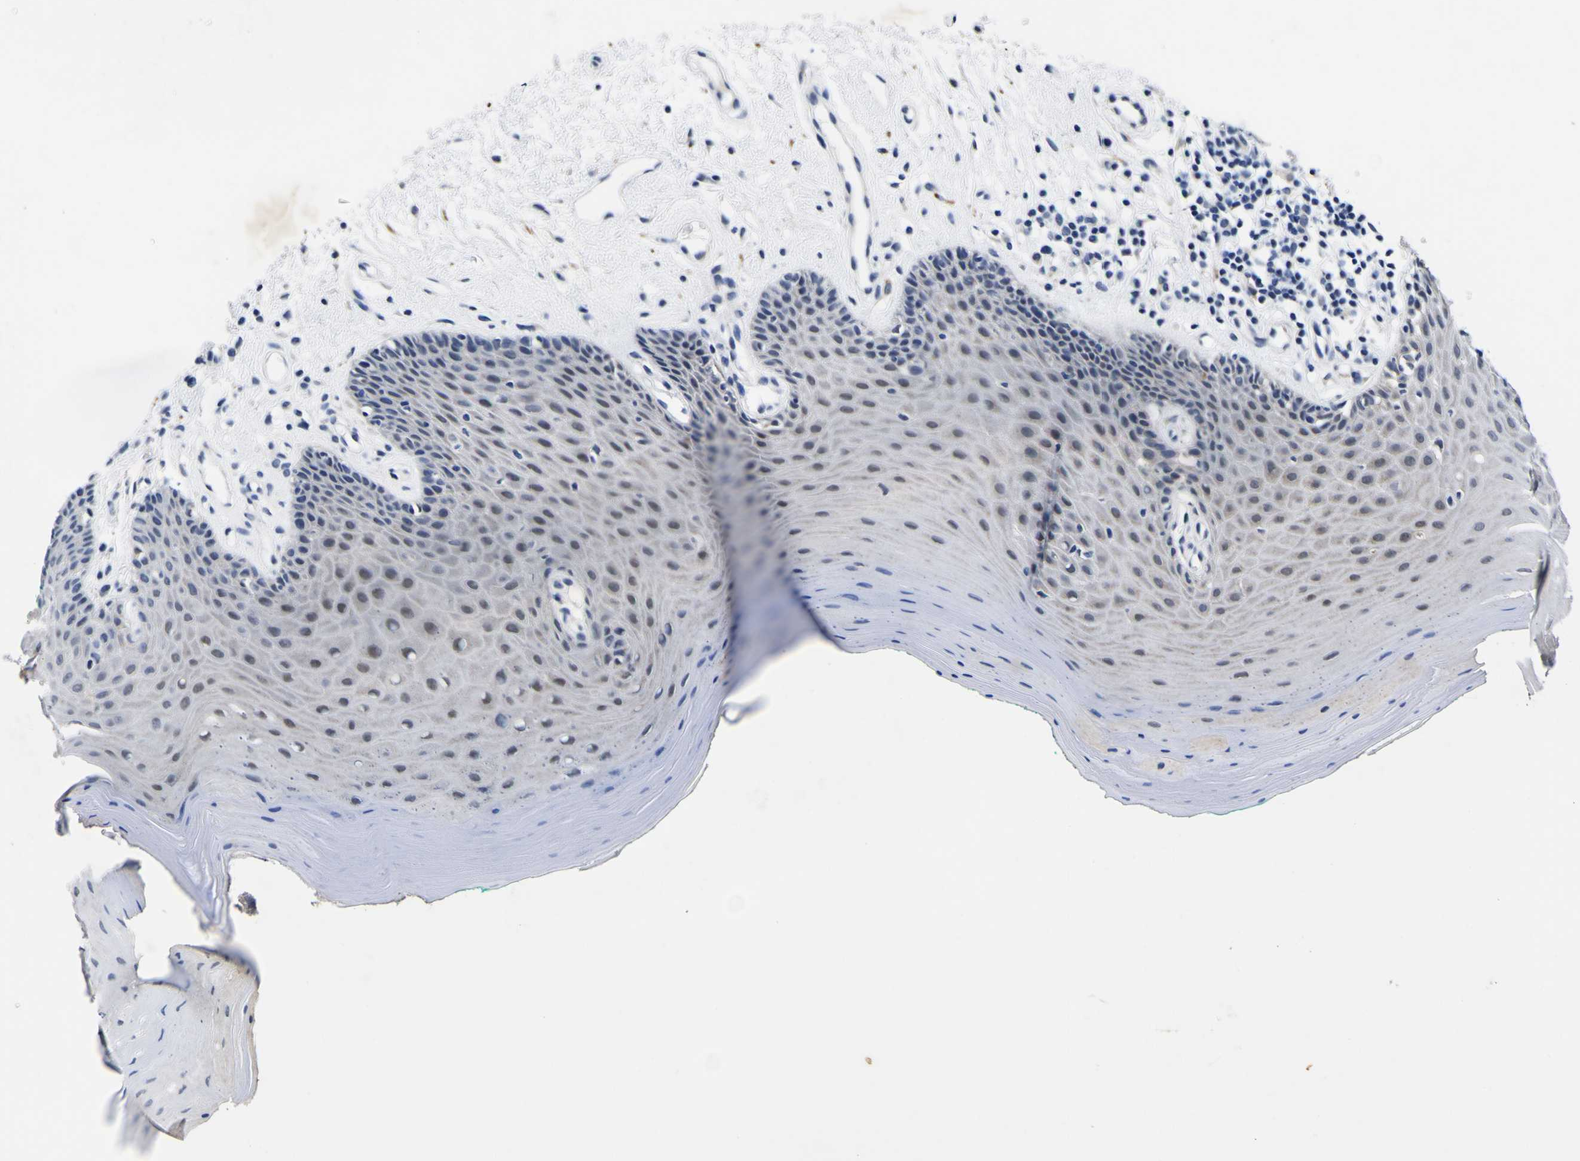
{"staining": {"intensity": "weak", "quantity": "<25%", "location": "nuclear"}, "tissue": "oral mucosa", "cell_type": "Squamous epithelial cells", "image_type": "normal", "snomed": [{"axis": "morphology", "description": "Normal tissue, NOS"}, {"axis": "topography", "description": "Skeletal muscle"}, {"axis": "topography", "description": "Oral tissue"}], "caption": "Benign oral mucosa was stained to show a protein in brown. There is no significant positivity in squamous epithelial cells. (DAB immunohistochemistry, high magnification).", "gene": "IGFLR1", "patient": {"sex": "male", "age": 58}}